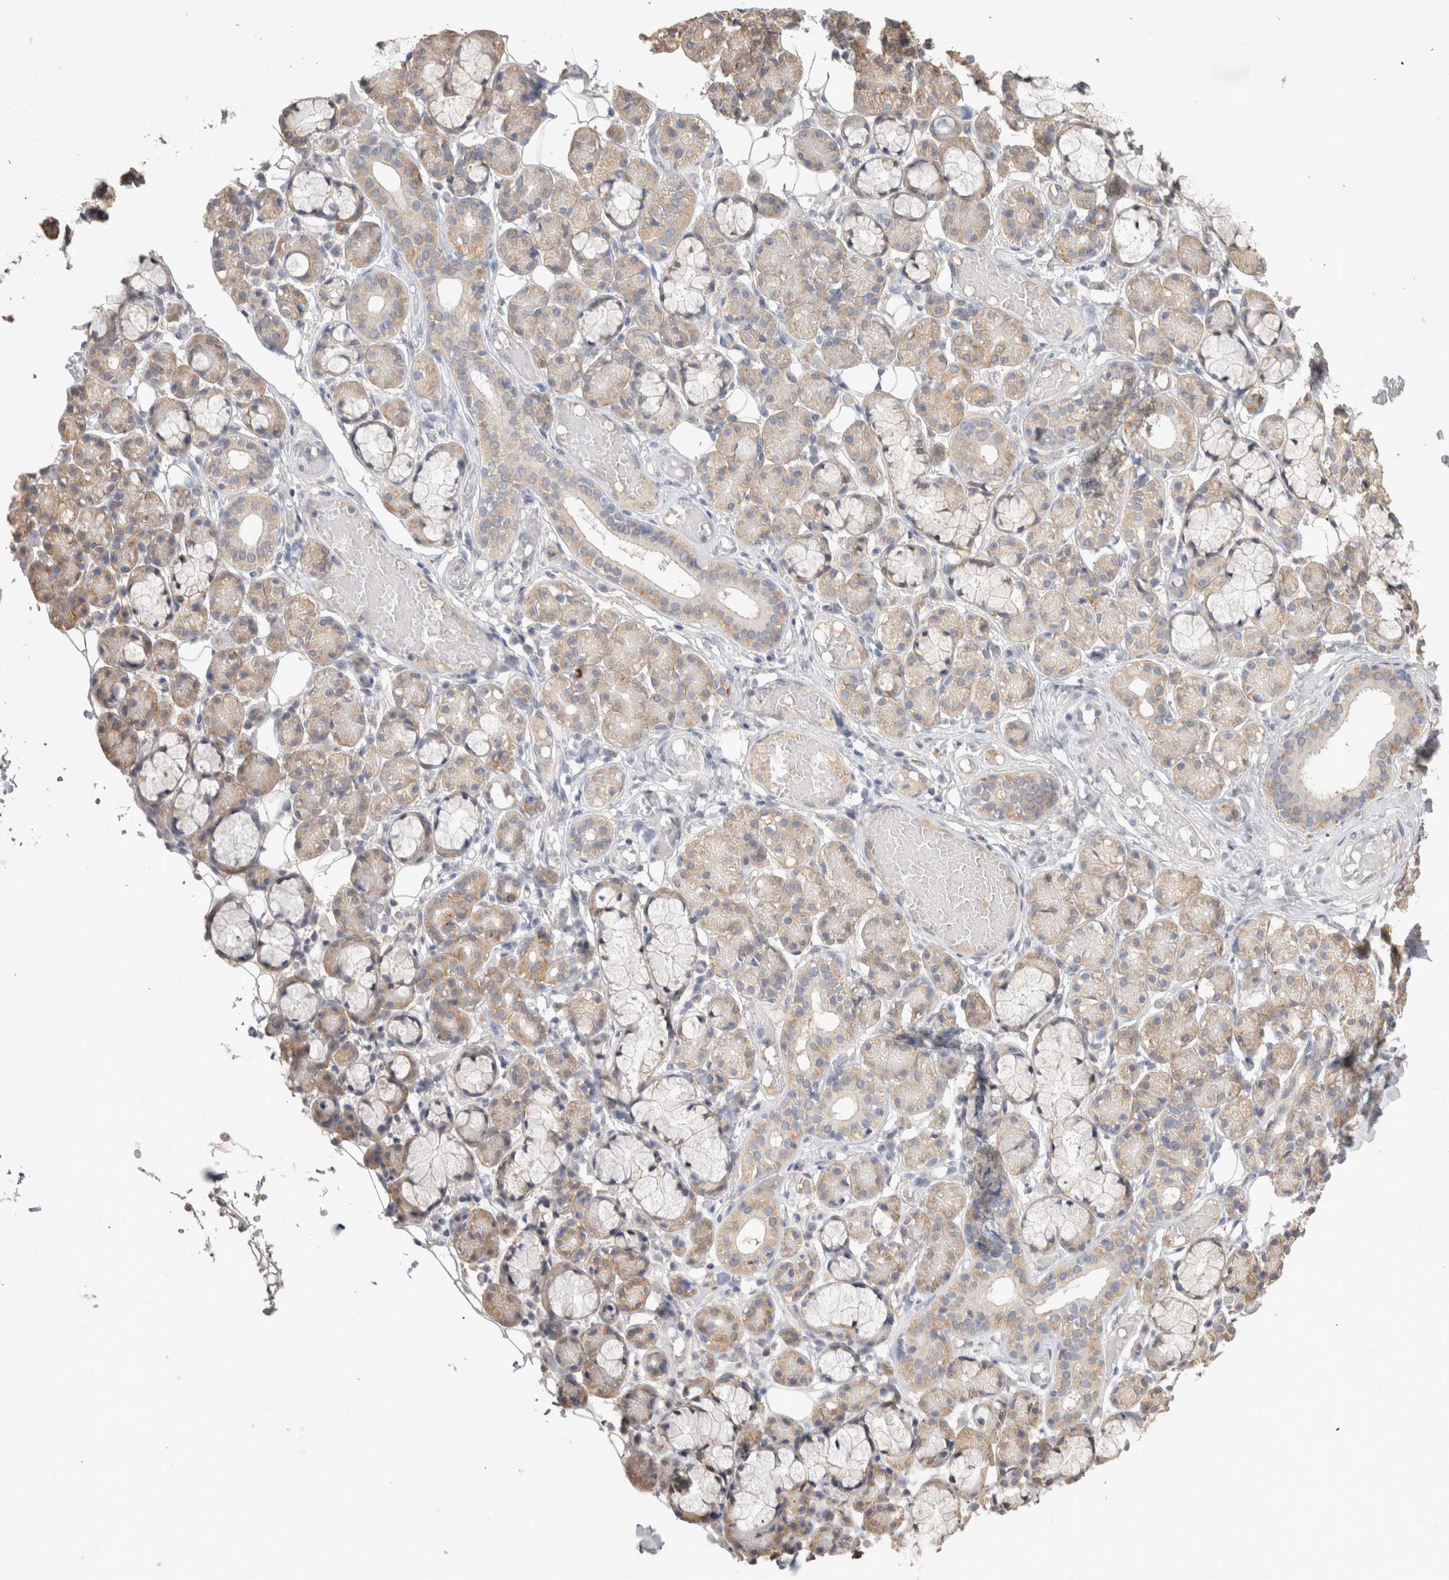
{"staining": {"intensity": "weak", "quantity": ">75%", "location": "cytoplasmic/membranous"}, "tissue": "salivary gland", "cell_type": "Glandular cells", "image_type": "normal", "snomed": [{"axis": "morphology", "description": "Normal tissue, NOS"}, {"axis": "topography", "description": "Salivary gland"}], "caption": "Immunohistochemical staining of normal human salivary gland demonstrates weak cytoplasmic/membranous protein expression in about >75% of glandular cells.", "gene": "NAALADL2", "patient": {"sex": "male", "age": 63}}